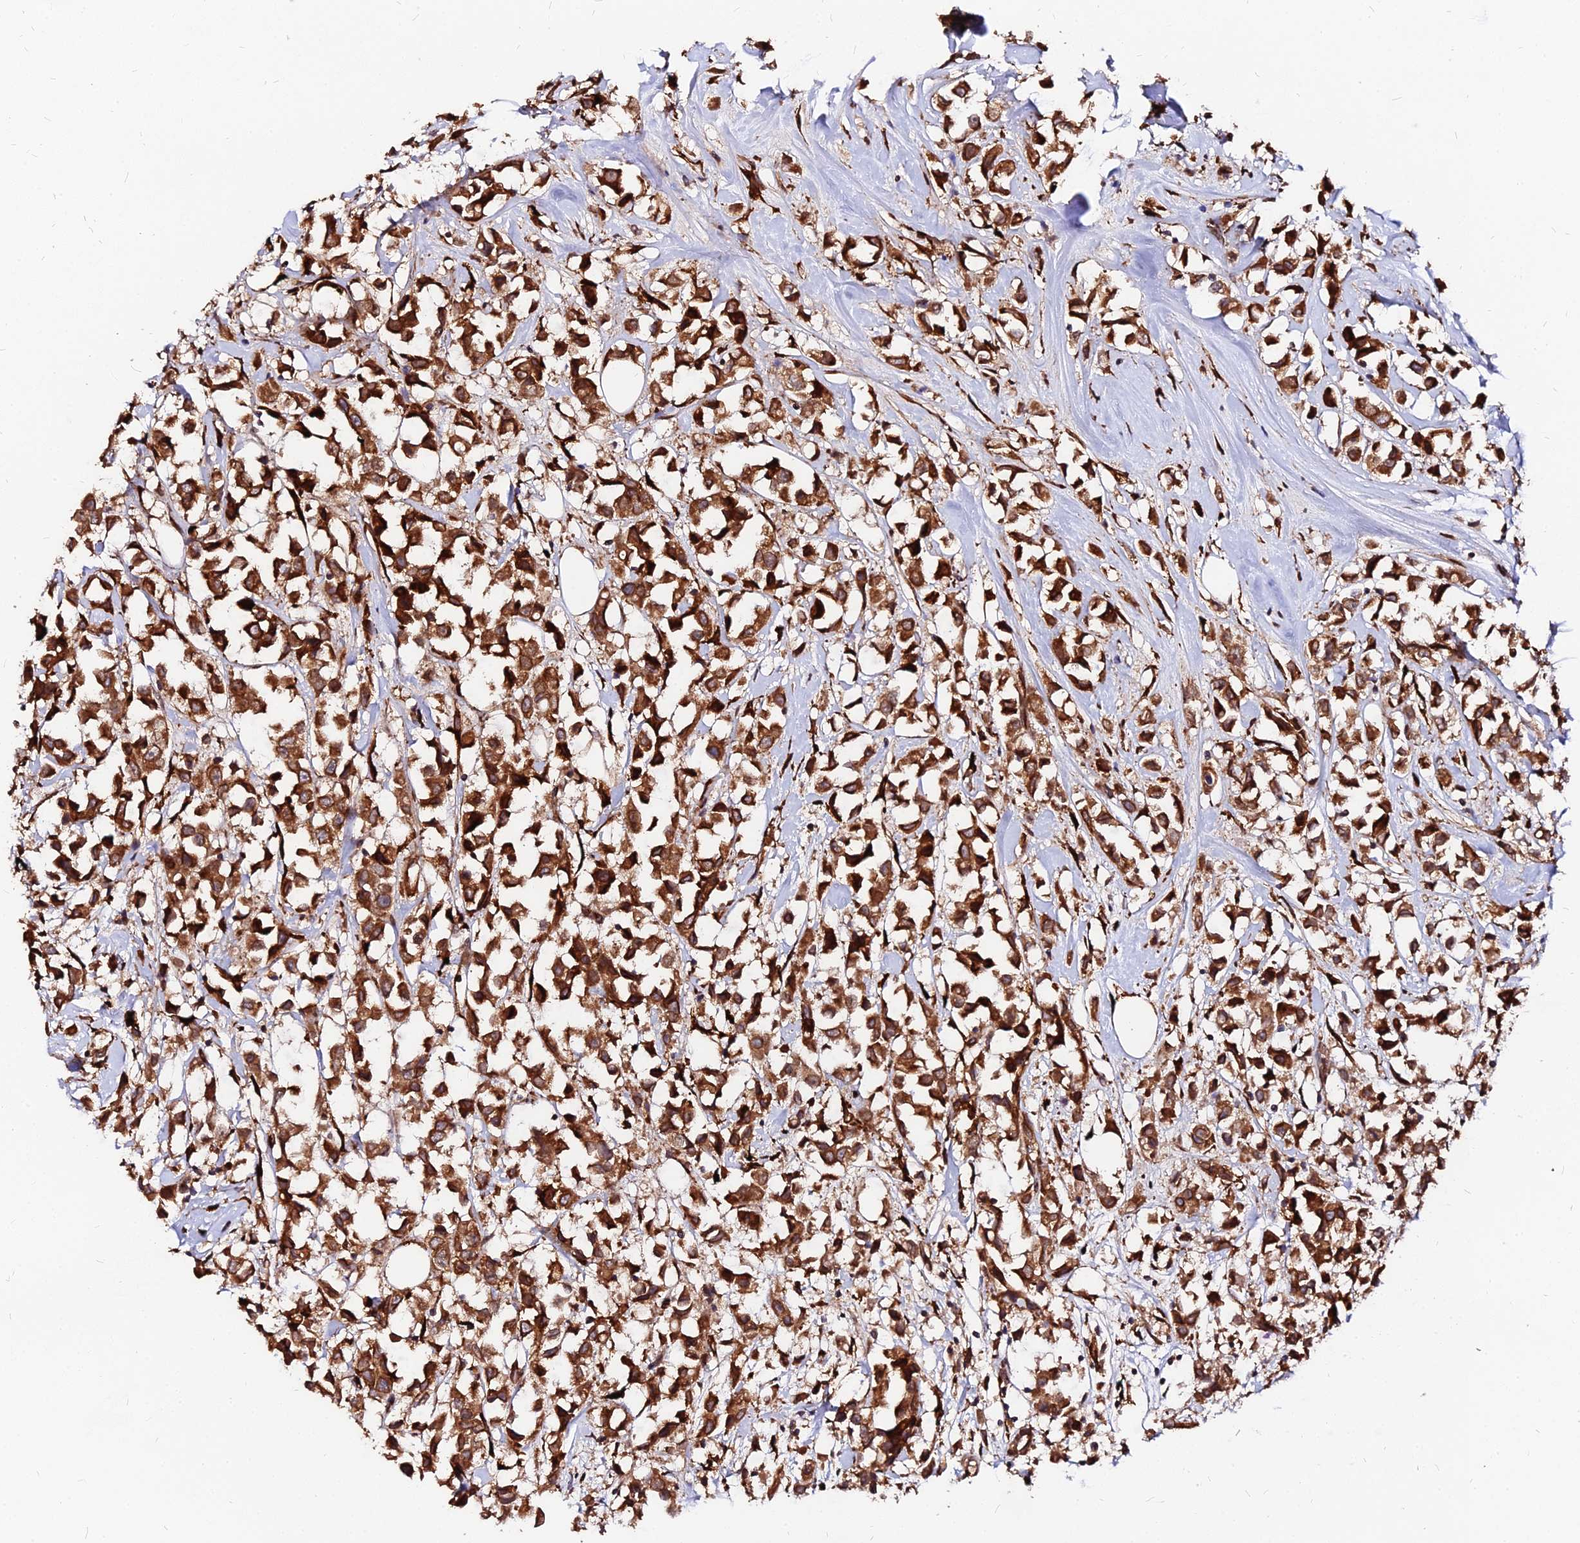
{"staining": {"intensity": "strong", "quantity": ">75%", "location": "cytoplasmic/membranous"}, "tissue": "breast cancer", "cell_type": "Tumor cells", "image_type": "cancer", "snomed": [{"axis": "morphology", "description": "Duct carcinoma"}, {"axis": "topography", "description": "Breast"}], "caption": "Breast cancer (invasive ductal carcinoma) was stained to show a protein in brown. There is high levels of strong cytoplasmic/membranous expression in about >75% of tumor cells.", "gene": "PDE4D", "patient": {"sex": "female", "age": 61}}